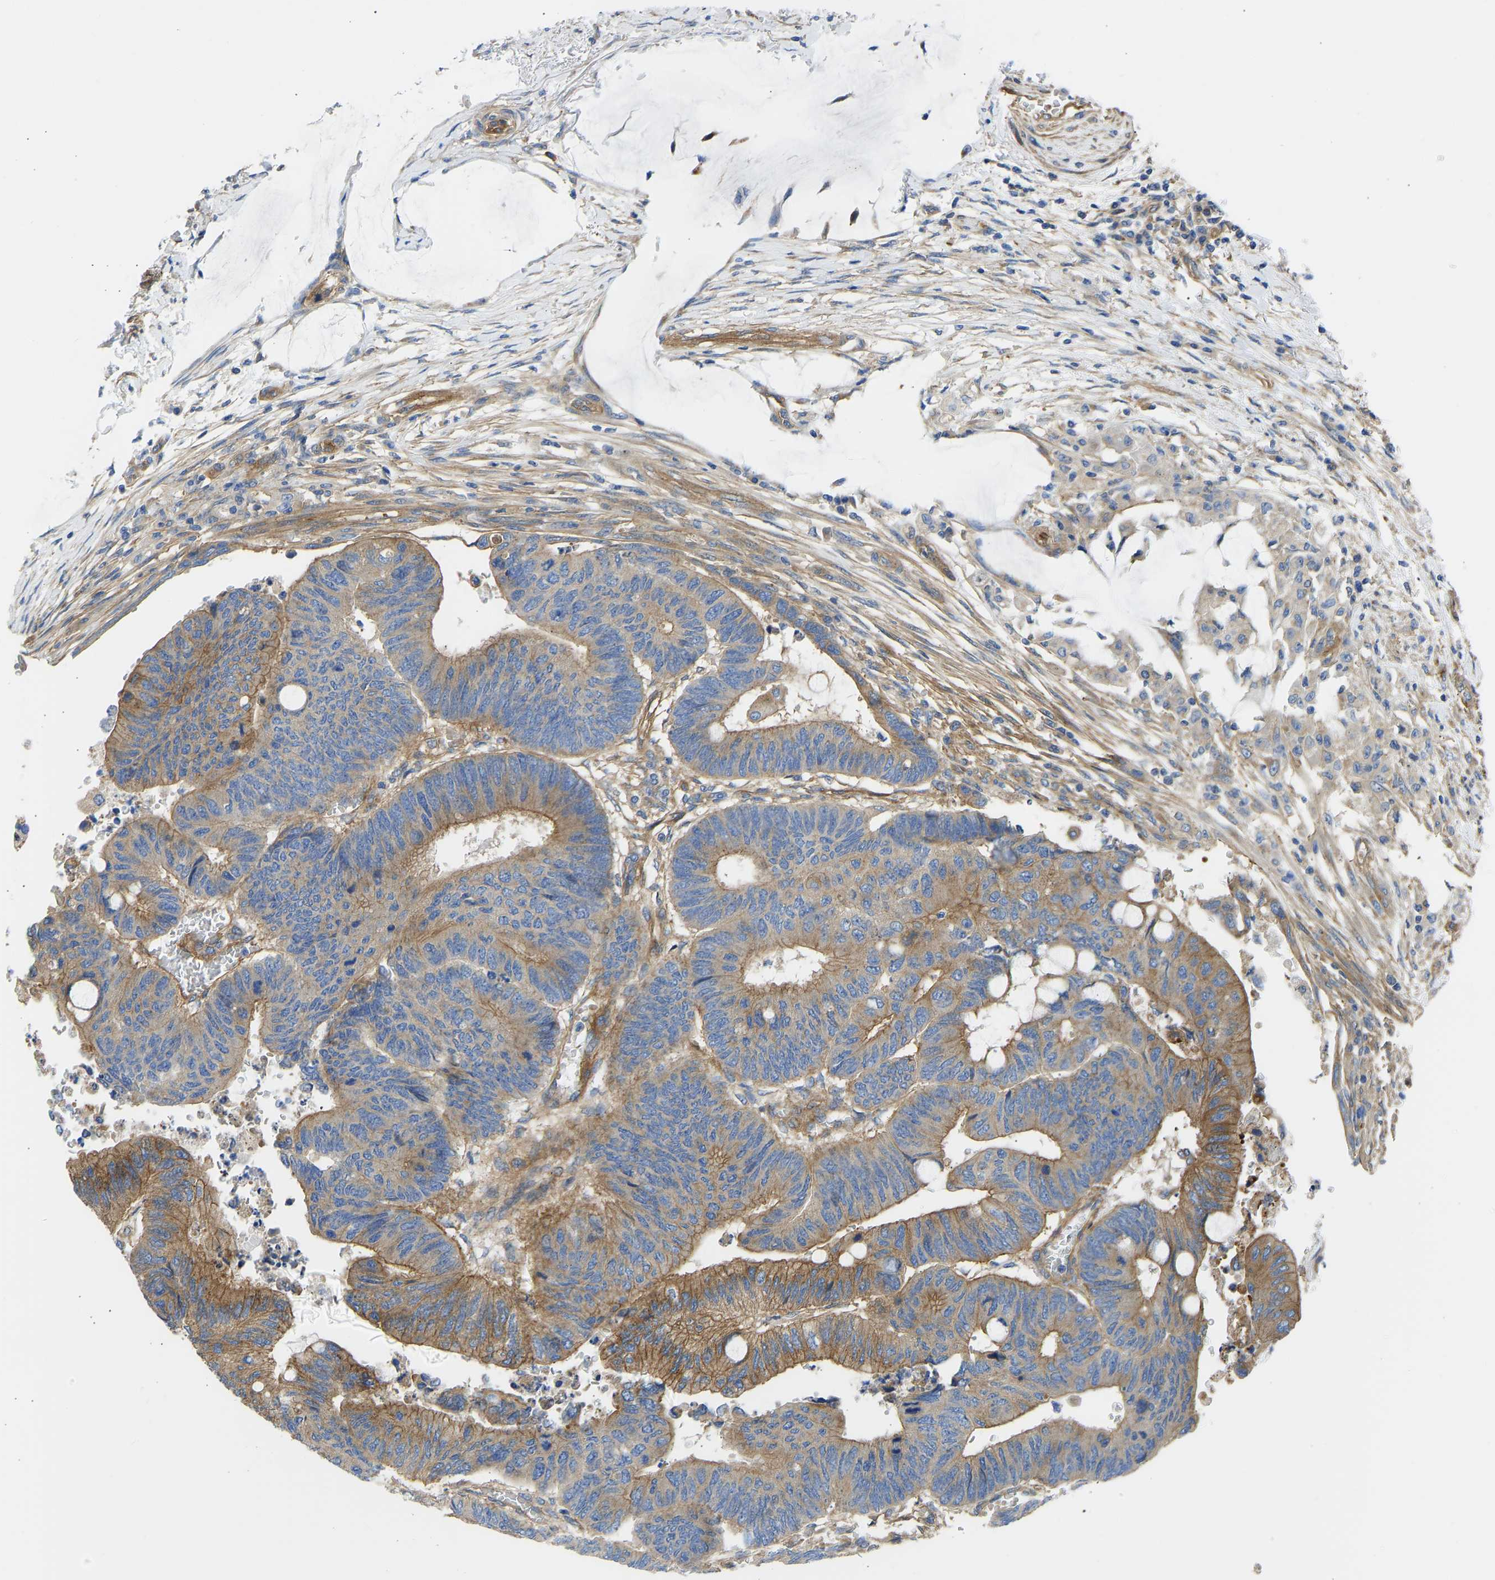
{"staining": {"intensity": "moderate", "quantity": ">75%", "location": "cytoplasmic/membranous"}, "tissue": "colorectal cancer", "cell_type": "Tumor cells", "image_type": "cancer", "snomed": [{"axis": "morphology", "description": "Normal tissue, NOS"}, {"axis": "morphology", "description": "Adenocarcinoma, NOS"}, {"axis": "topography", "description": "Rectum"}, {"axis": "topography", "description": "Peripheral nerve tissue"}], "caption": "A histopathology image of human colorectal cancer stained for a protein shows moderate cytoplasmic/membranous brown staining in tumor cells.", "gene": "MYO1C", "patient": {"sex": "male", "age": 92}}